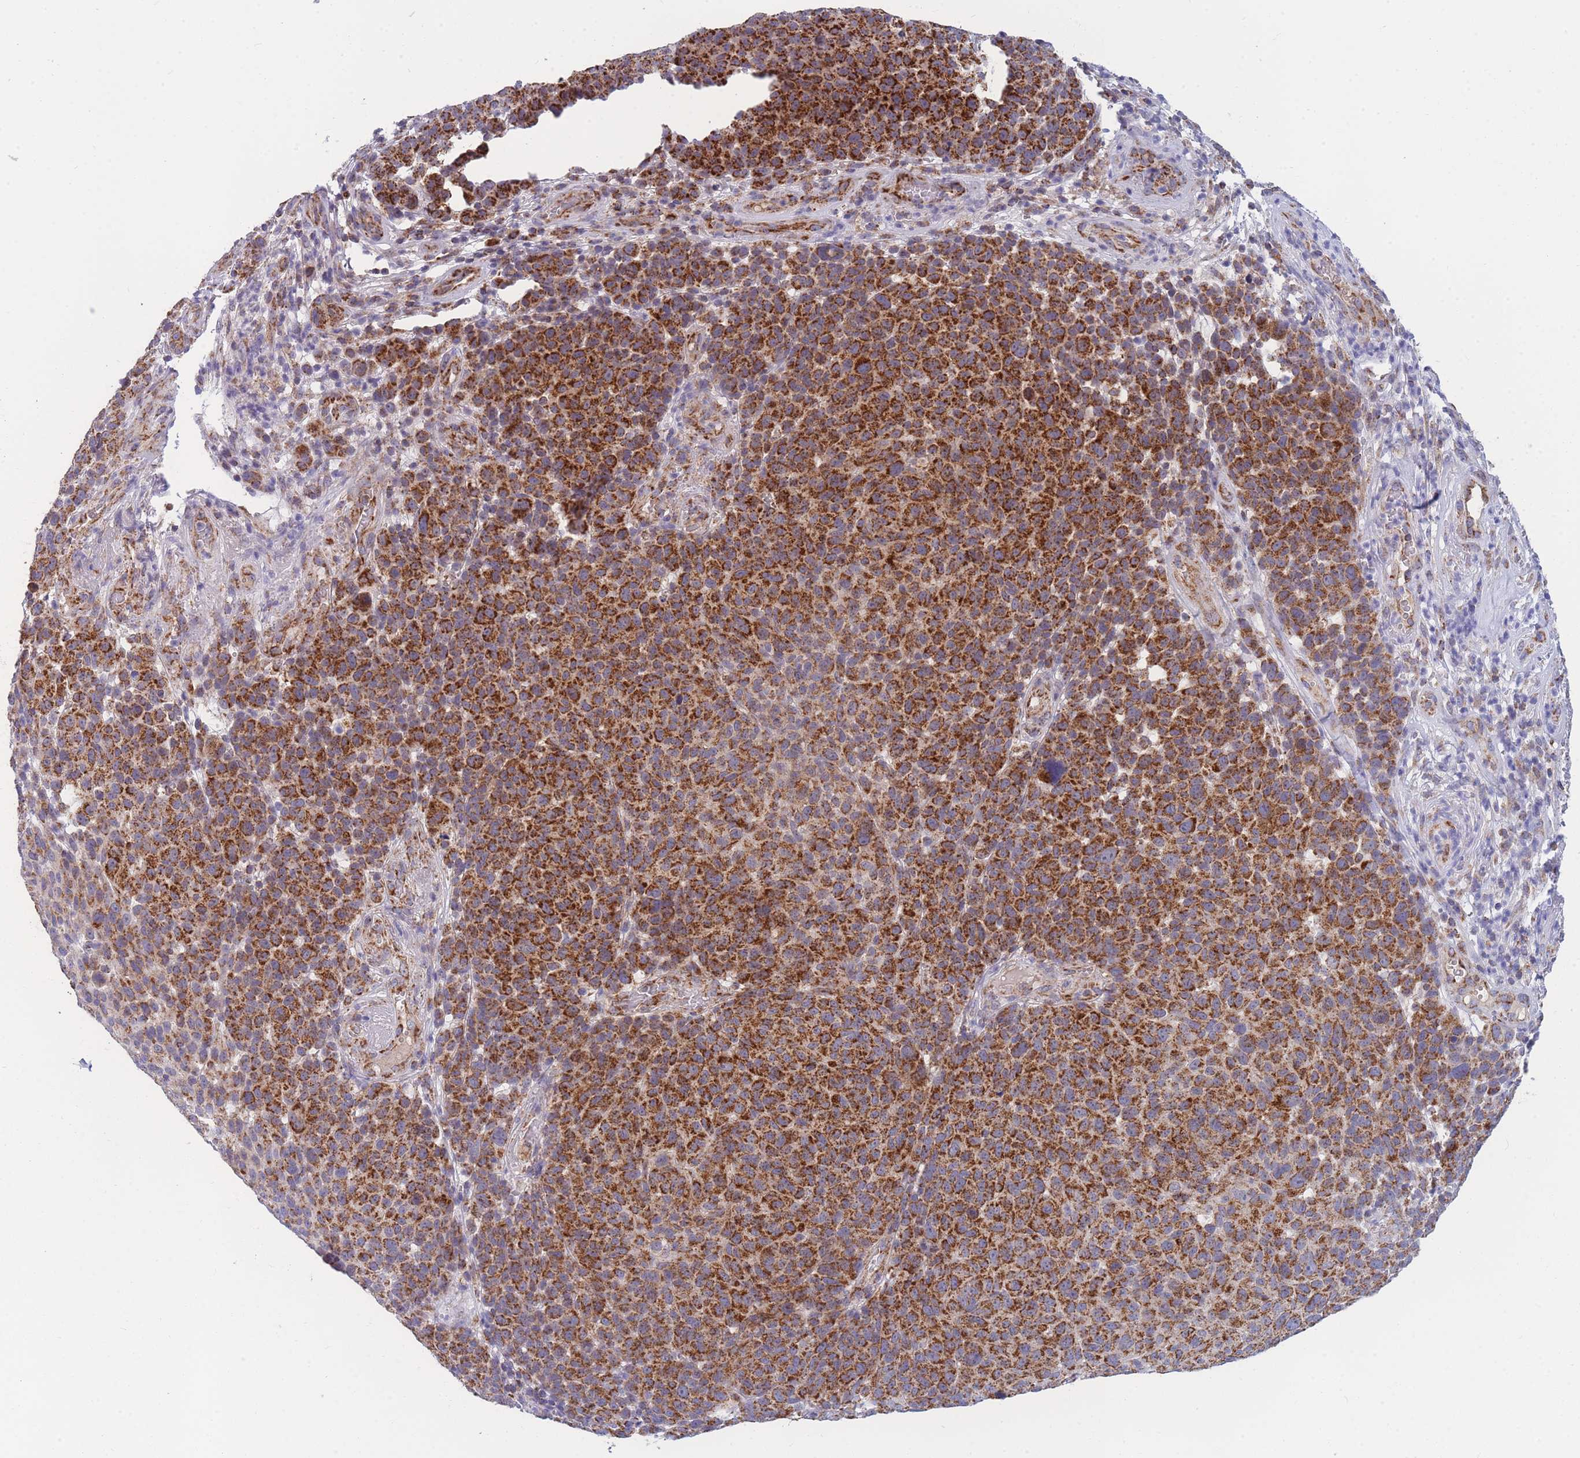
{"staining": {"intensity": "strong", "quantity": ">75%", "location": "cytoplasmic/membranous"}, "tissue": "melanoma", "cell_type": "Tumor cells", "image_type": "cancer", "snomed": [{"axis": "morphology", "description": "Malignant melanoma, NOS"}, {"axis": "topography", "description": "Skin"}], "caption": "Immunohistochemical staining of human malignant melanoma displays high levels of strong cytoplasmic/membranous expression in approximately >75% of tumor cells.", "gene": "MRPS11", "patient": {"sex": "male", "age": 49}}